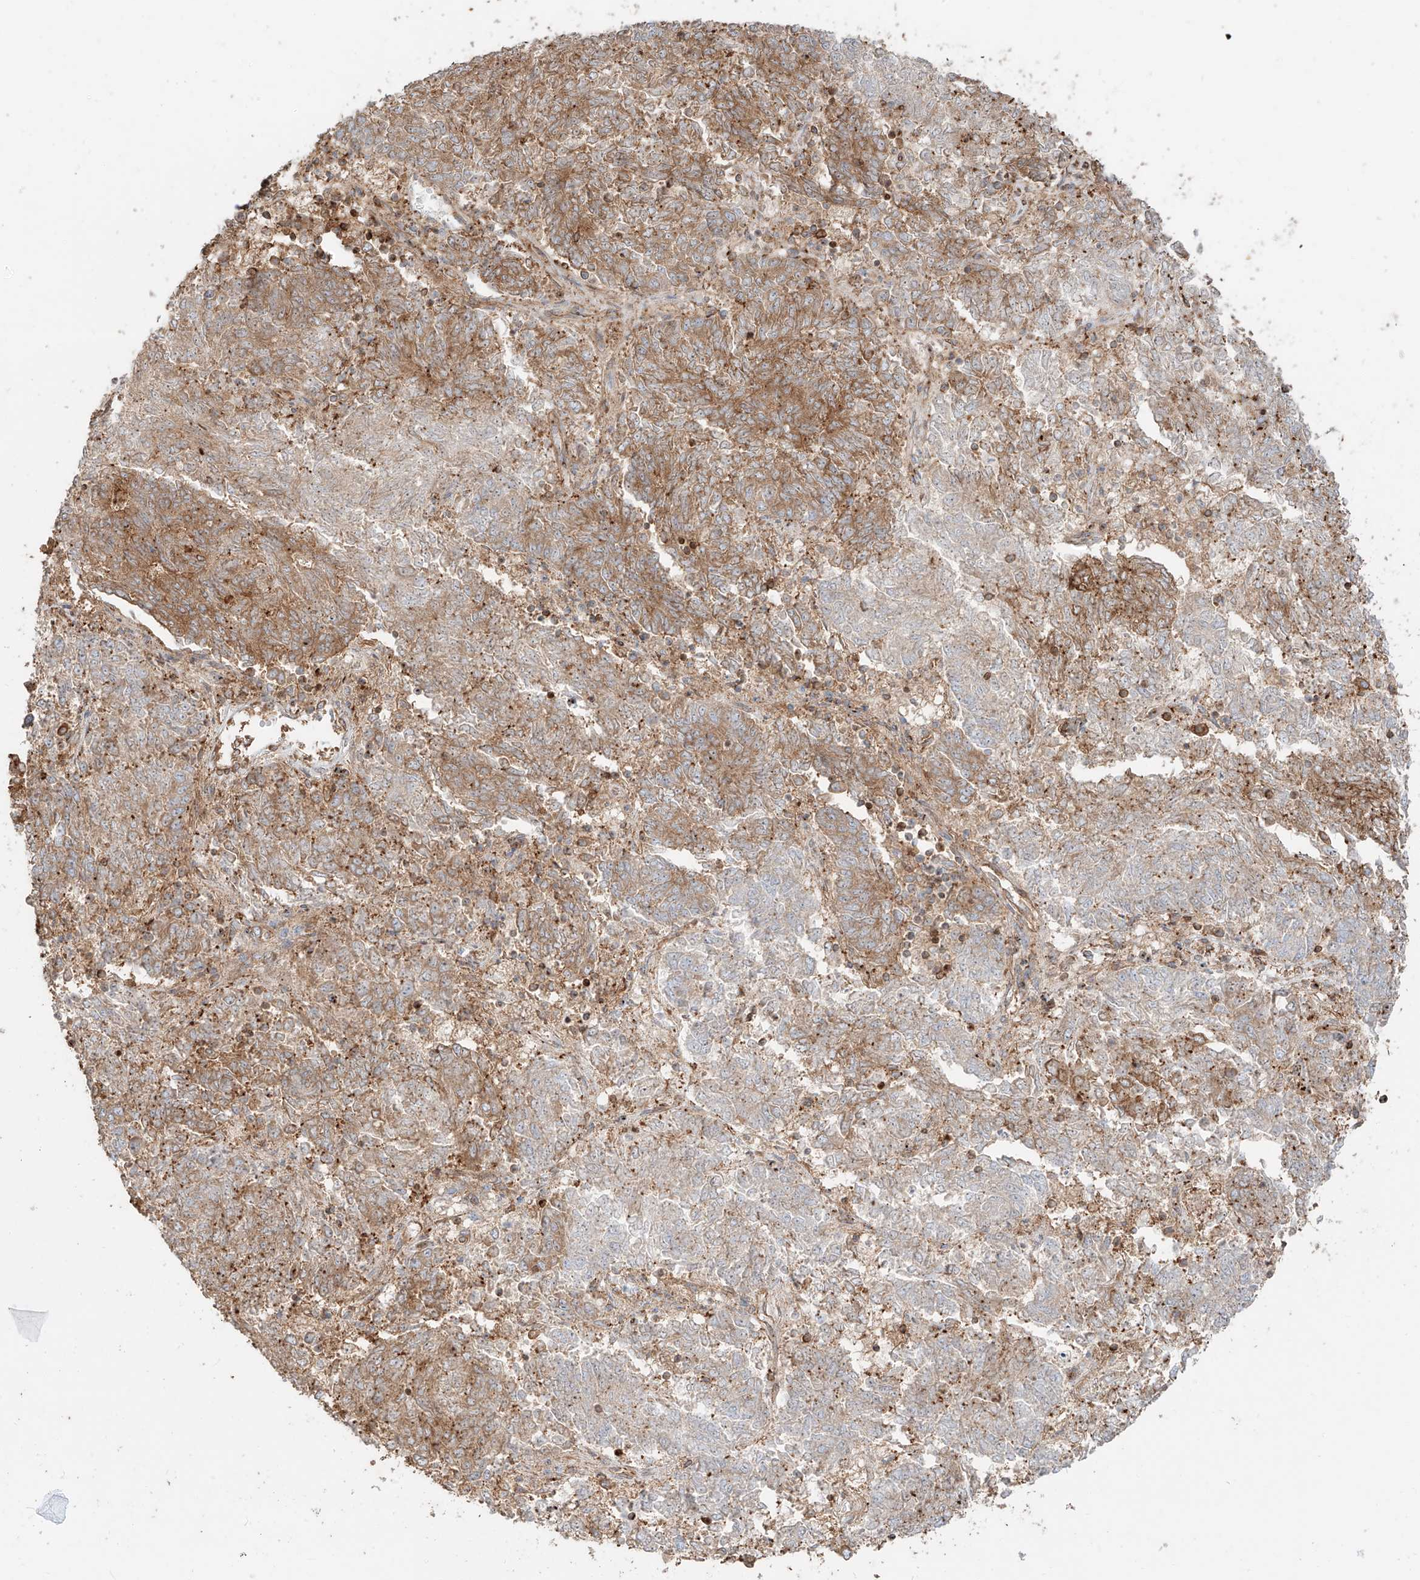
{"staining": {"intensity": "moderate", "quantity": ">75%", "location": "cytoplasmic/membranous"}, "tissue": "endometrial cancer", "cell_type": "Tumor cells", "image_type": "cancer", "snomed": [{"axis": "morphology", "description": "Adenocarcinoma, NOS"}, {"axis": "topography", "description": "Endometrium"}], "caption": "Brown immunohistochemical staining in human endometrial cancer (adenocarcinoma) shows moderate cytoplasmic/membranous positivity in about >75% of tumor cells.", "gene": "SNX9", "patient": {"sex": "female", "age": 80}}